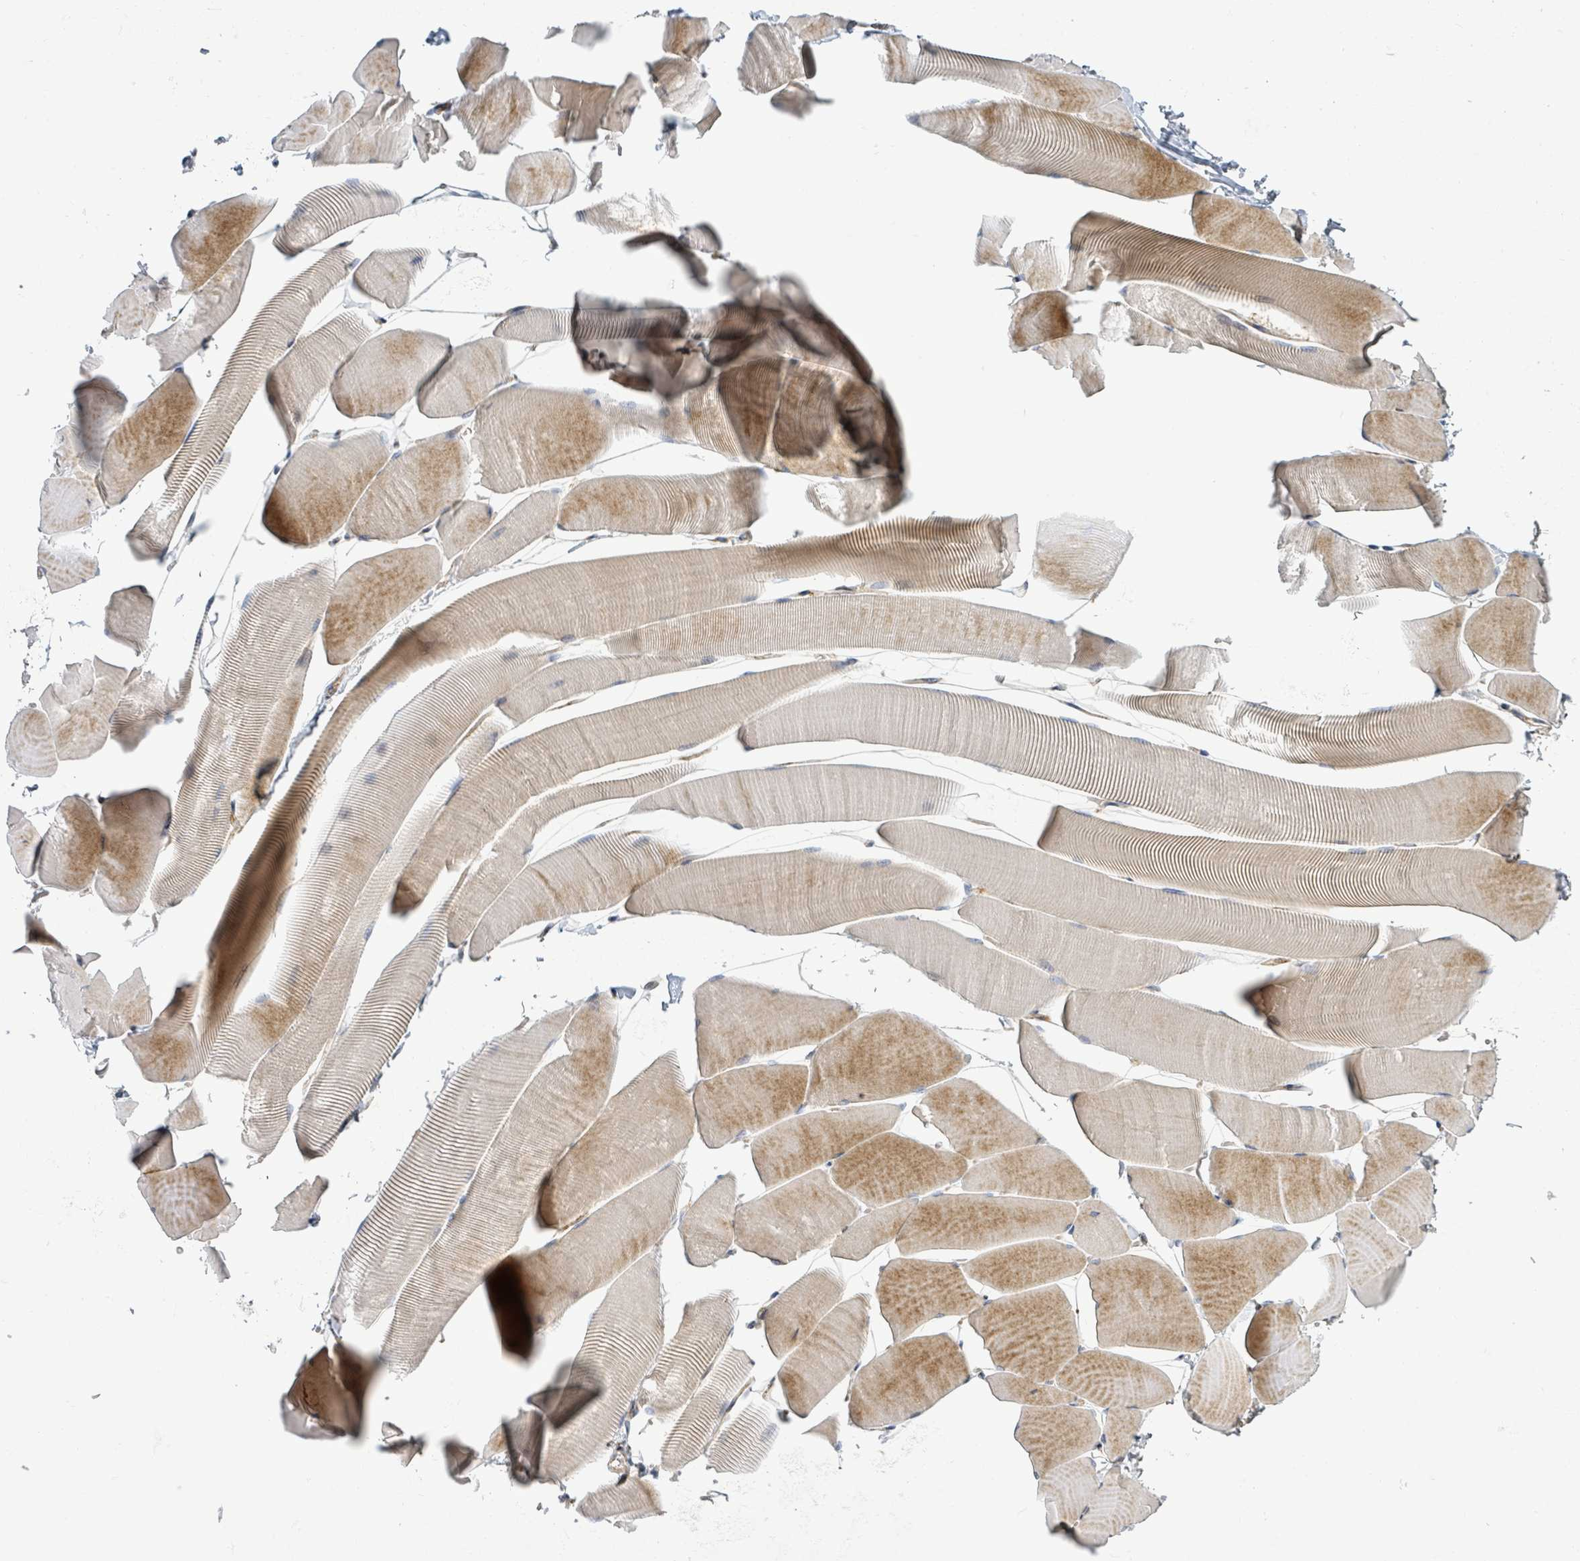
{"staining": {"intensity": "moderate", "quantity": "25%-75%", "location": "cytoplasmic/membranous"}, "tissue": "skeletal muscle", "cell_type": "Myocytes", "image_type": "normal", "snomed": [{"axis": "morphology", "description": "Normal tissue, NOS"}, {"axis": "topography", "description": "Skeletal muscle"}], "caption": "High-magnification brightfield microscopy of benign skeletal muscle stained with DAB (3,3'-diaminobenzidine) (brown) and counterstained with hematoxylin (blue). myocytes exhibit moderate cytoplasmic/membranous expression is identified in approximately25%-75% of cells. The staining was performed using DAB (3,3'-diaminobenzidine) to visualize the protein expression in brown, while the nuclei were stained in blue with hematoxylin (Magnification: 20x).", "gene": "CFAP210", "patient": {"sex": "male", "age": 25}}